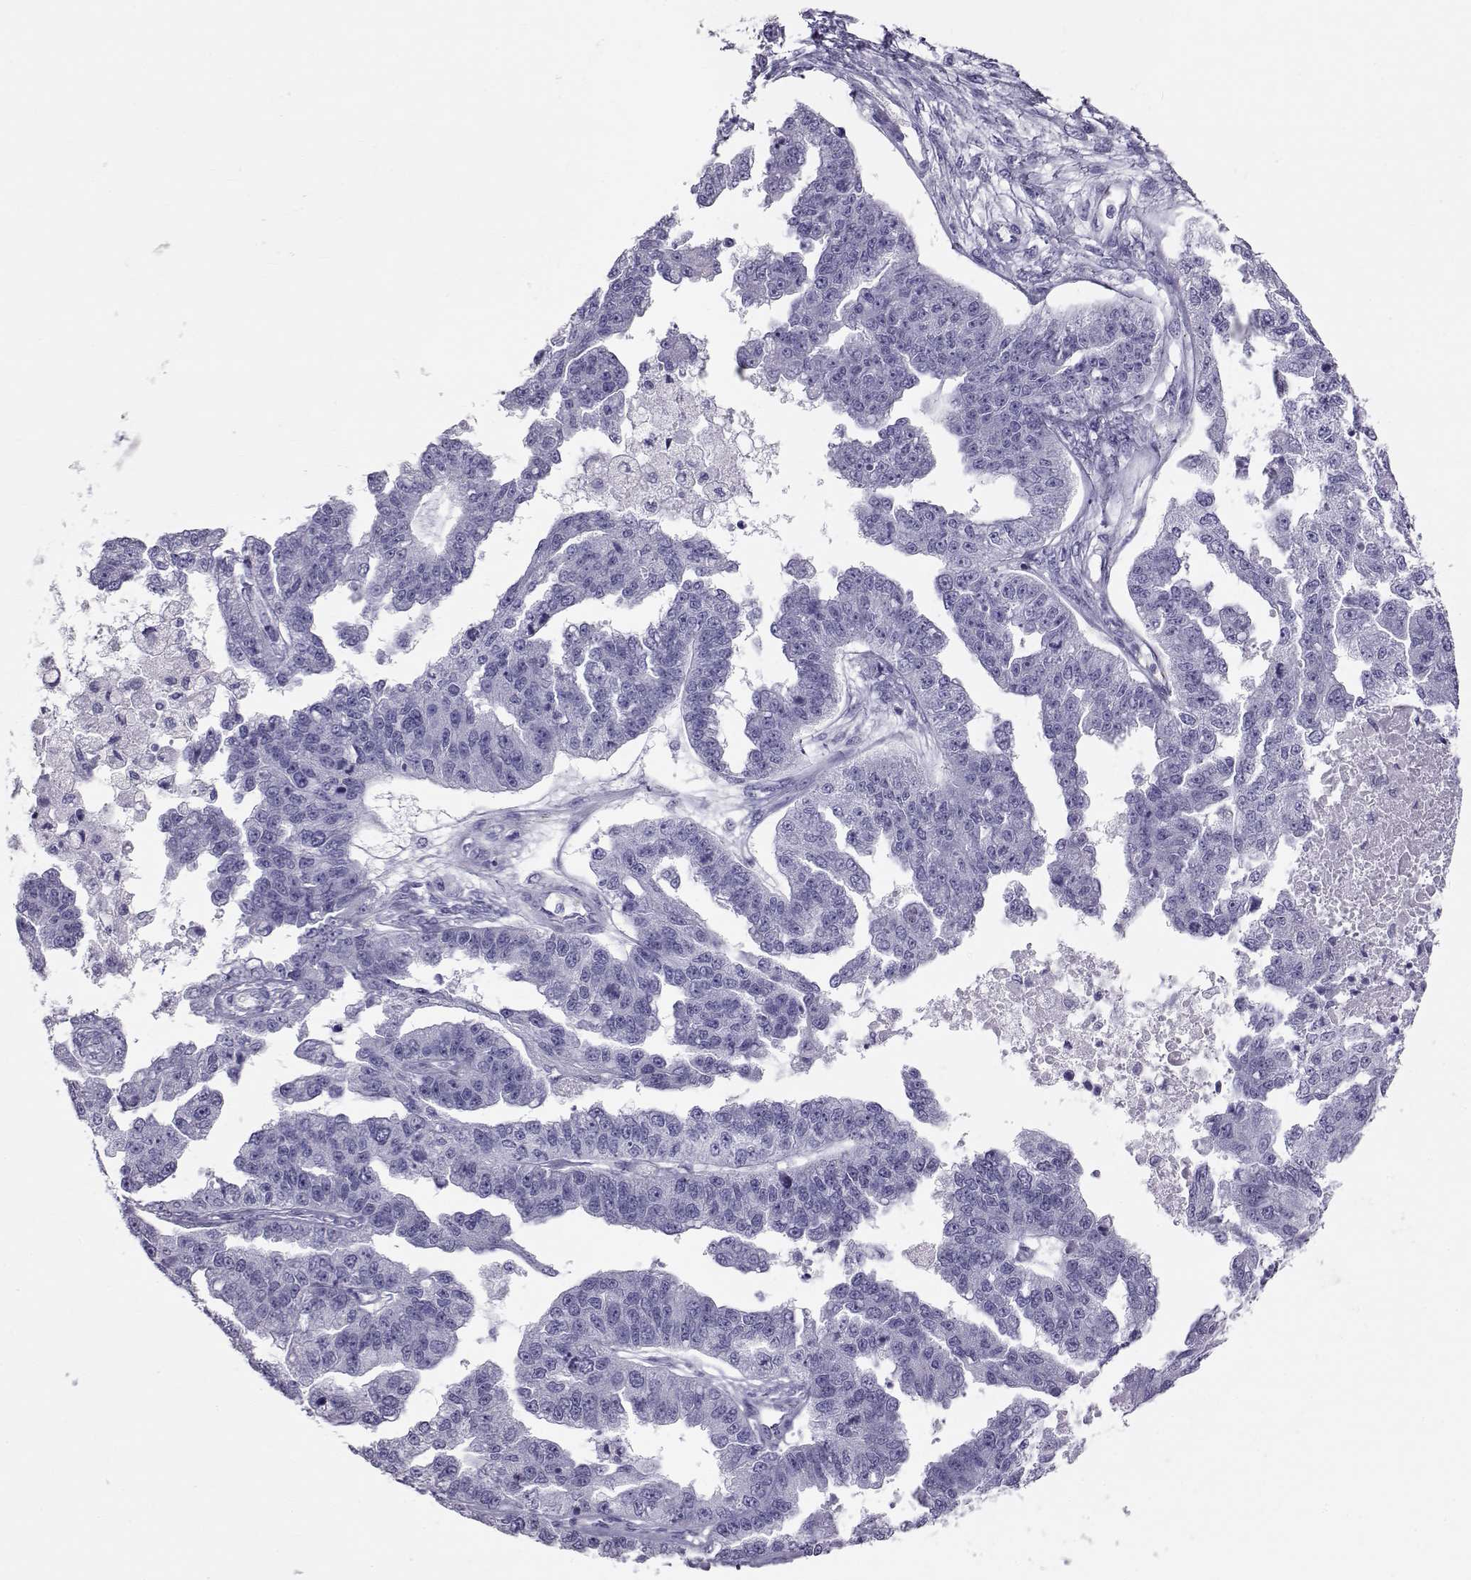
{"staining": {"intensity": "negative", "quantity": "none", "location": "none"}, "tissue": "ovarian cancer", "cell_type": "Tumor cells", "image_type": "cancer", "snomed": [{"axis": "morphology", "description": "Cystadenocarcinoma, serous, NOS"}, {"axis": "topography", "description": "Ovary"}], "caption": "Human ovarian serous cystadenocarcinoma stained for a protein using immunohistochemistry shows no expression in tumor cells.", "gene": "RD3", "patient": {"sex": "female", "age": 58}}